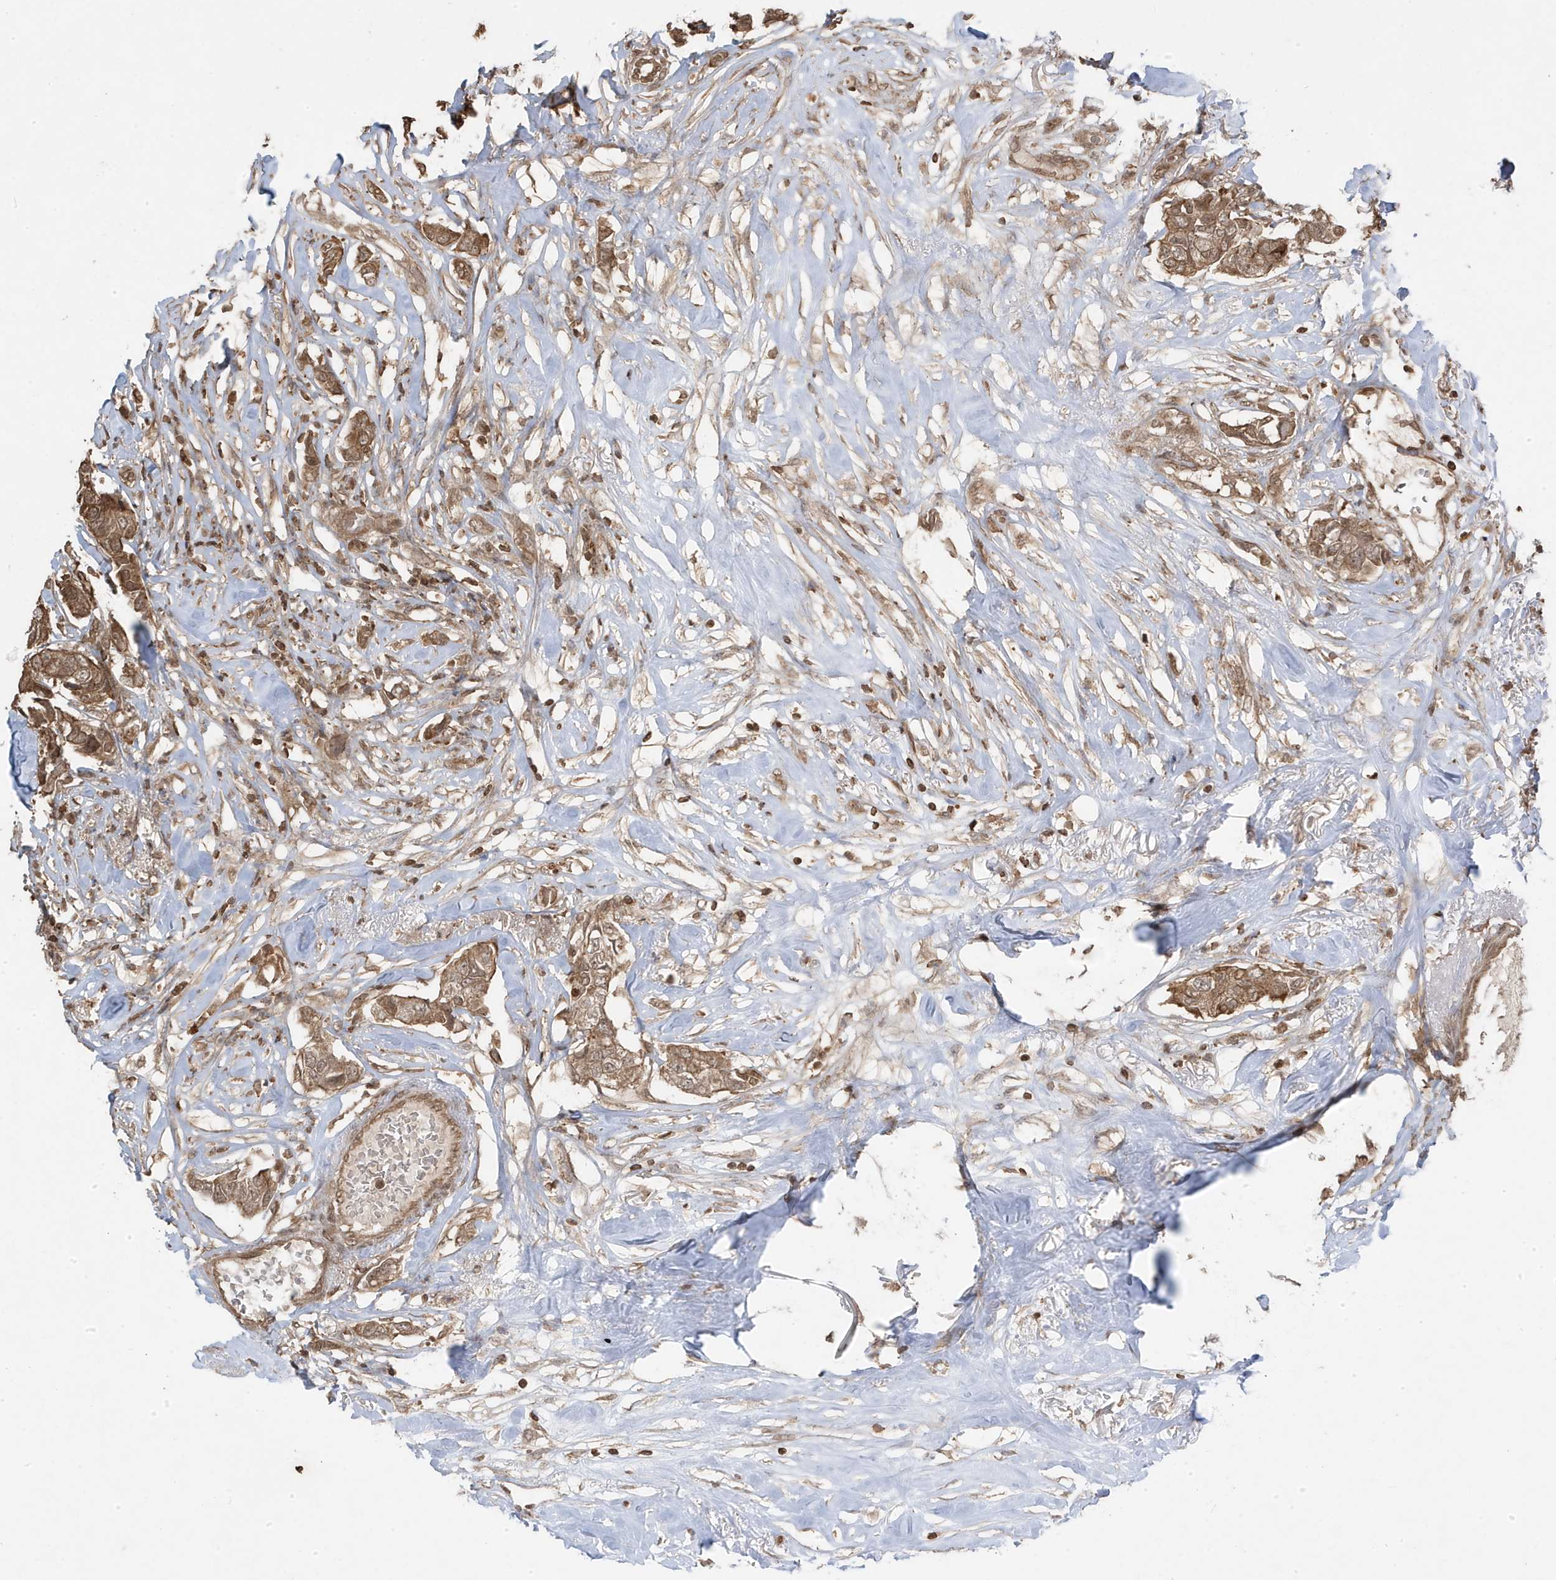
{"staining": {"intensity": "moderate", "quantity": ">75%", "location": "cytoplasmic/membranous"}, "tissue": "breast cancer", "cell_type": "Tumor cells", "image_type": "cancer", "snomed": [{"axis": "morphology", "description": "Duct carcinoma"}, {"axis": "topography", "description": "Breast"}], "caption": "Breast intraductal carcinoma stained with a brown dye displays moderate cytoplasmic/membranous positive staining in about >75% of tumor cells.", "gene": "ASAP1", "patient": {"sex": "female", "age": 80}}